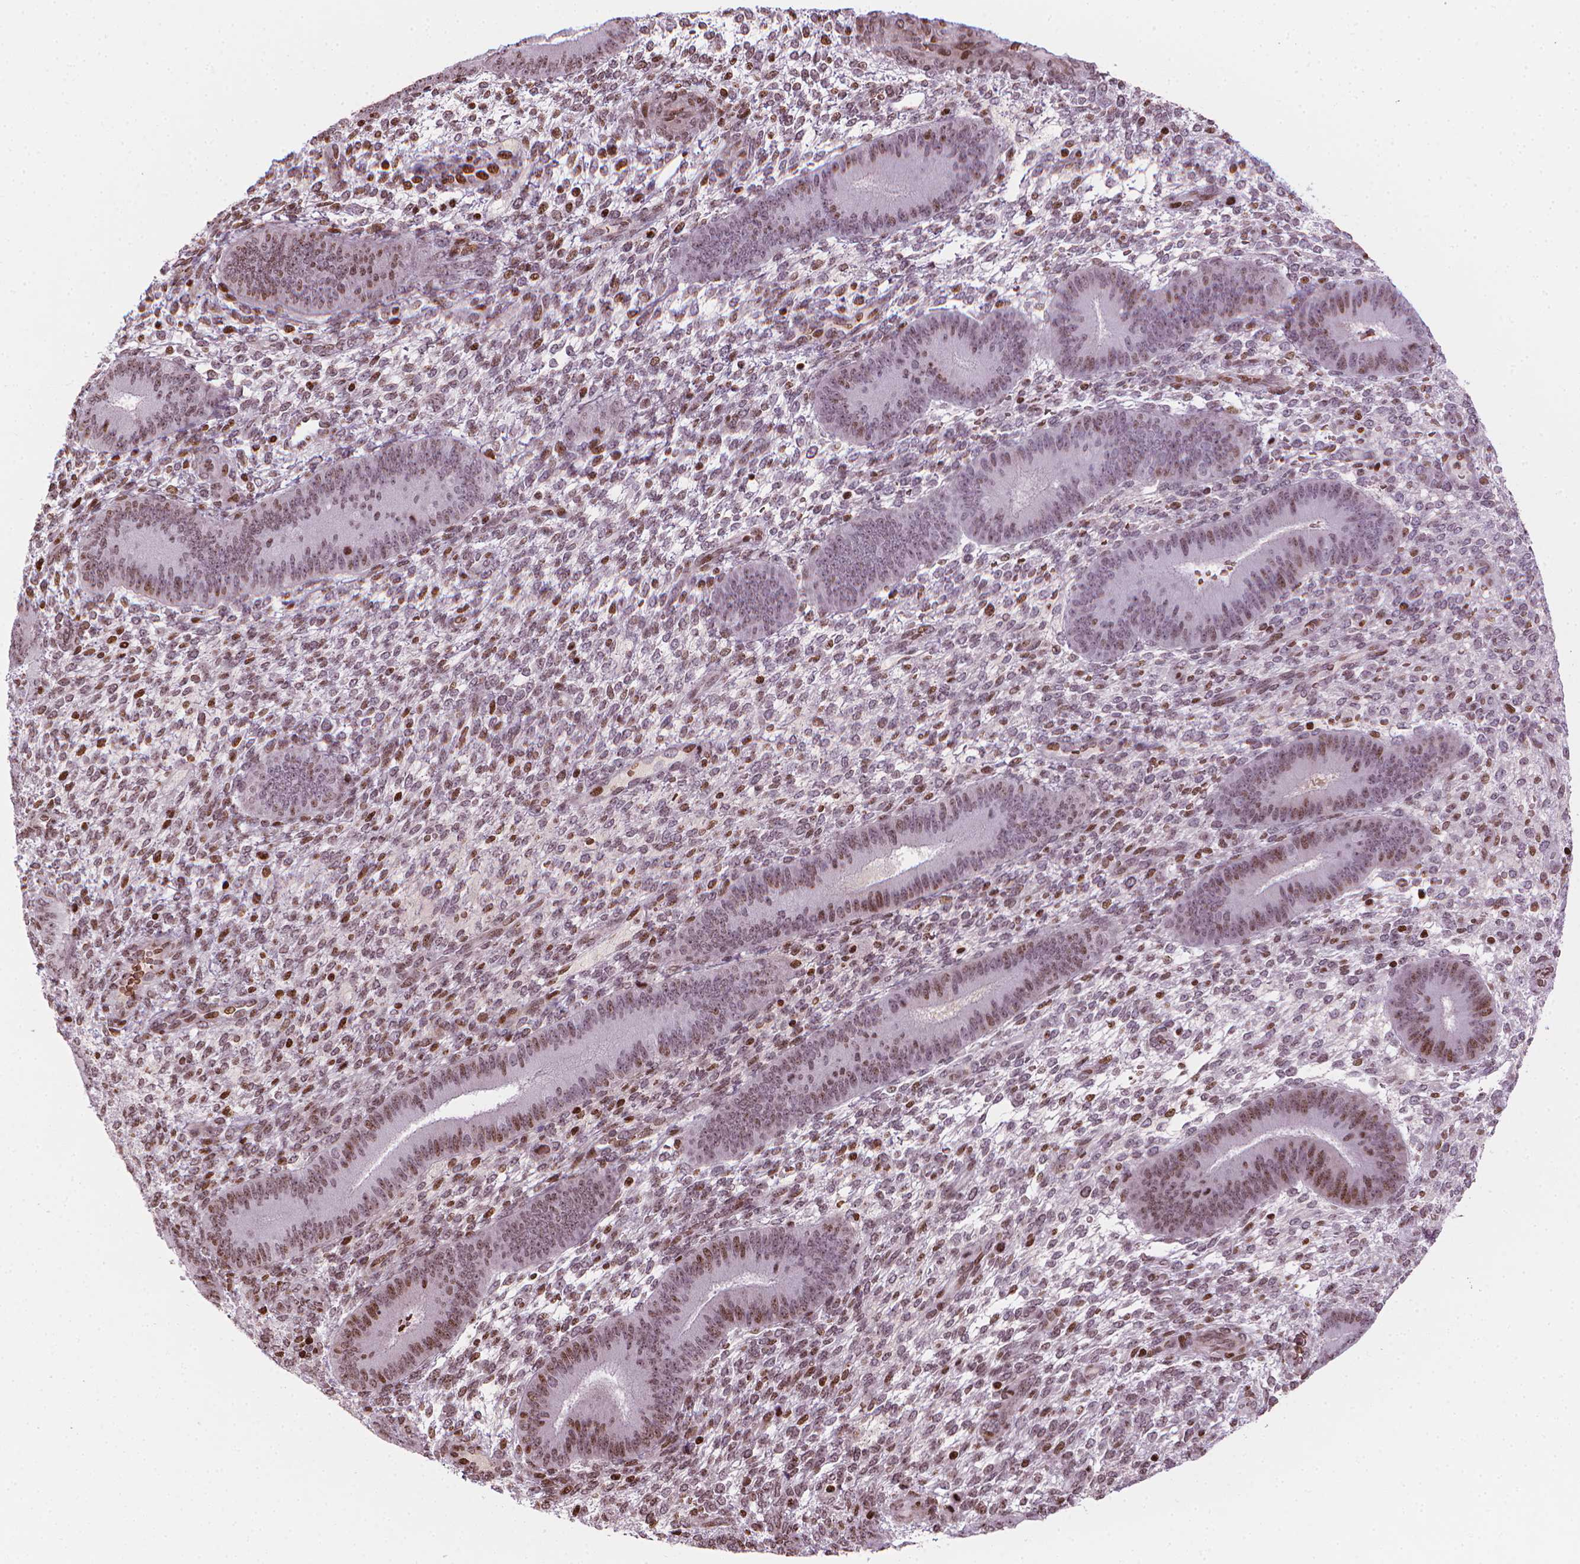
{"staining": {"intensity": "moderate", "quantity": "25%-75%", "location": "nuclear"}, "tissue": "endometrium", "cell_type": "Cells in endometrial stroma", "image_type": "normal", "snomed": [{"axis": "morphology", "description": "Normal tissue, NOS"}, {"axis": "topography", "description": "Endometrium"}], "caption": "Immunohistochemical staining of unremarkable human endometrium displays medium levels of moderate nuclear positivity in approximately 25%-75% of cells in endometrial stroma.", "gene": "PIP4K2A", "patient": {"sex": "female", "age": 39}}